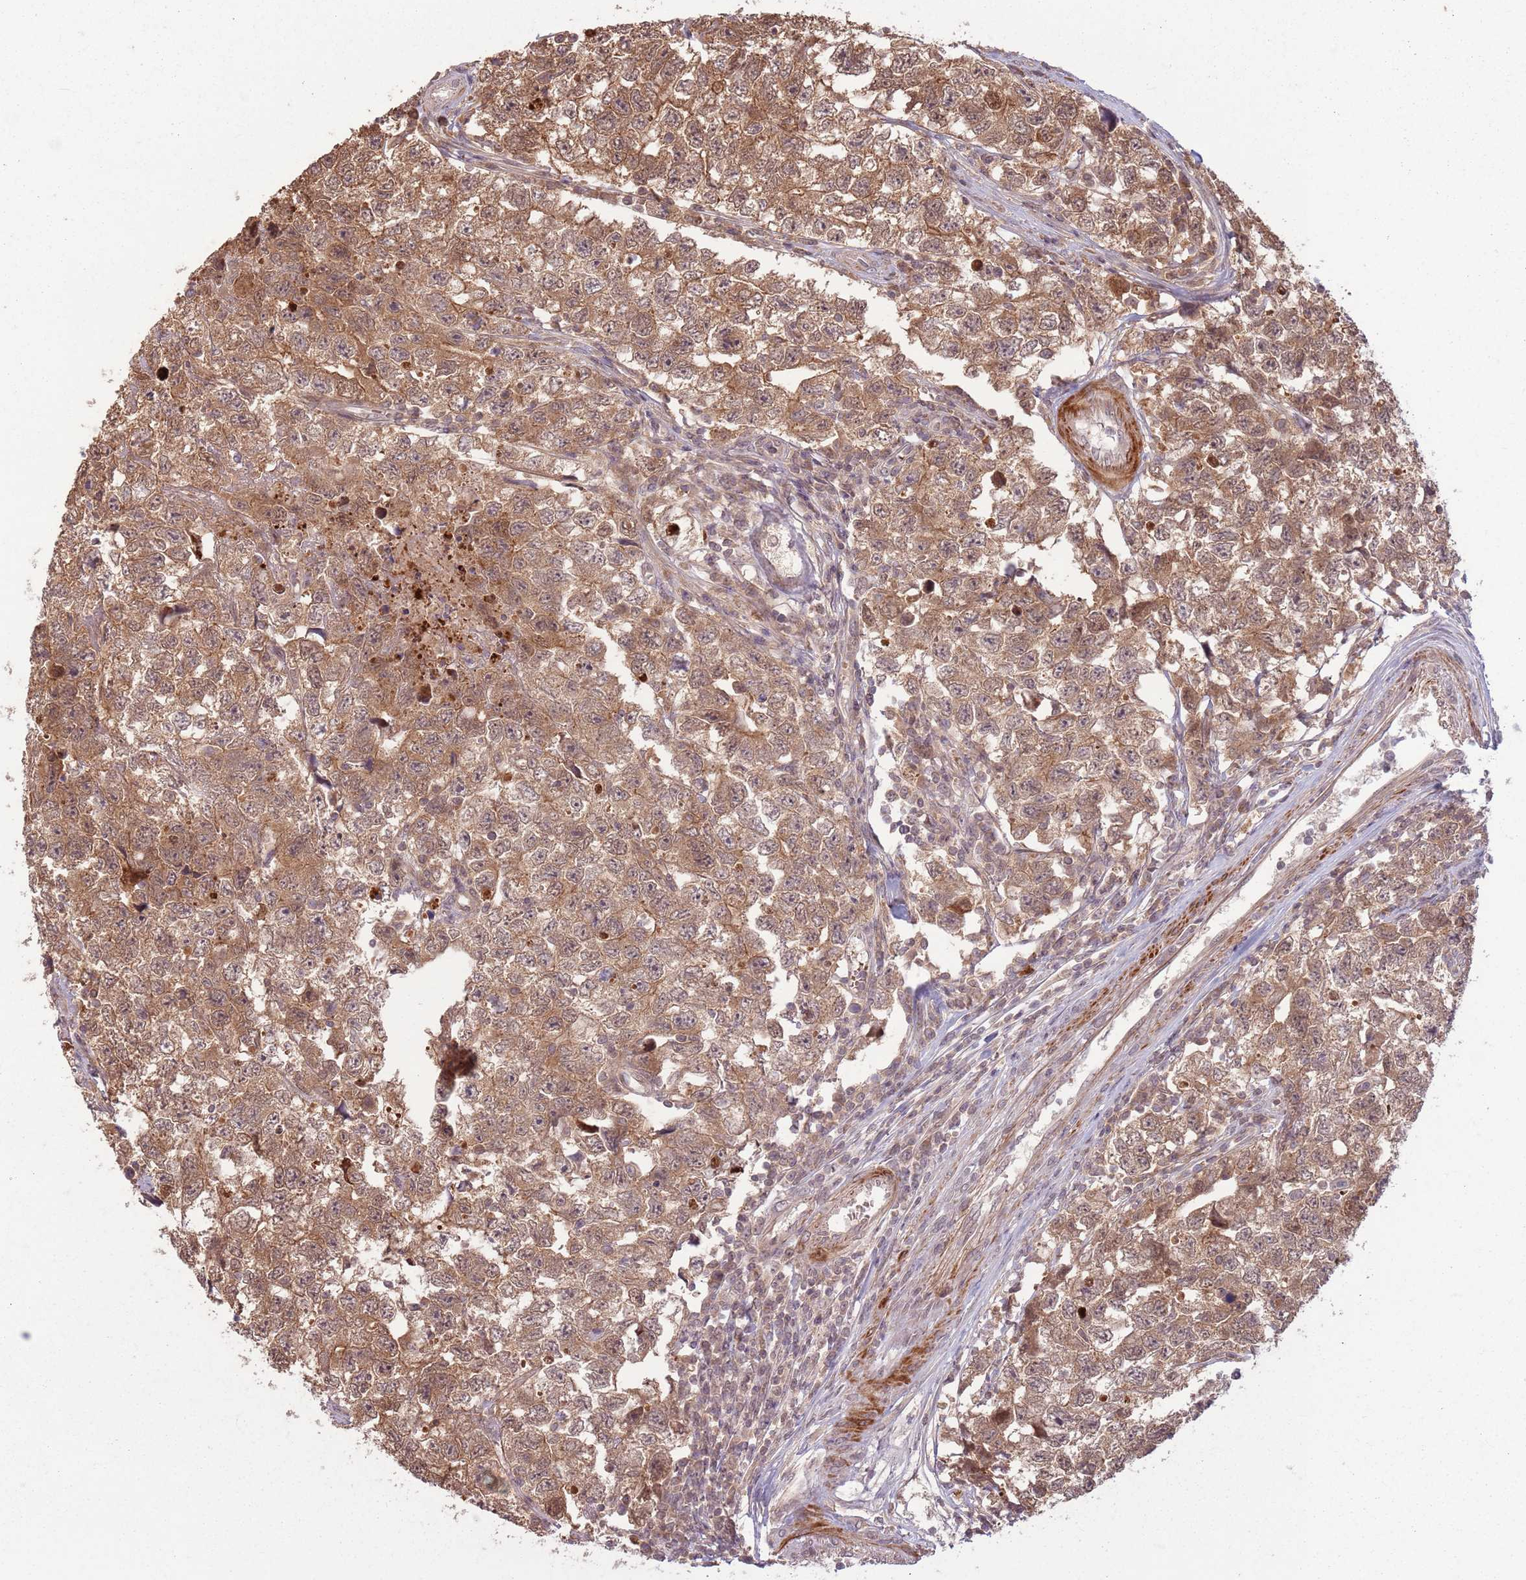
{"staining": {"intensity": "moderate", "quantity": ">75%", "location": "cytoplasmic/membranous,nuclear"}, "tissue": "testis cancer", "cell_type": "Tumor cells", "image_type": "cancer", "snomed": [{"axis": "morphology", "description": "Carcinoma, Embryonal, NOS"}, {"axis": "topography", "description": "Testis"}], "caption": "A brown stain shows moderate cytoplasmic/membranous and nuclear staining of a protein in embryonal carcinoma (testis) tumor cells.", "gene": "CCDC154", "patient": {"sex": "male", "age": 22}}